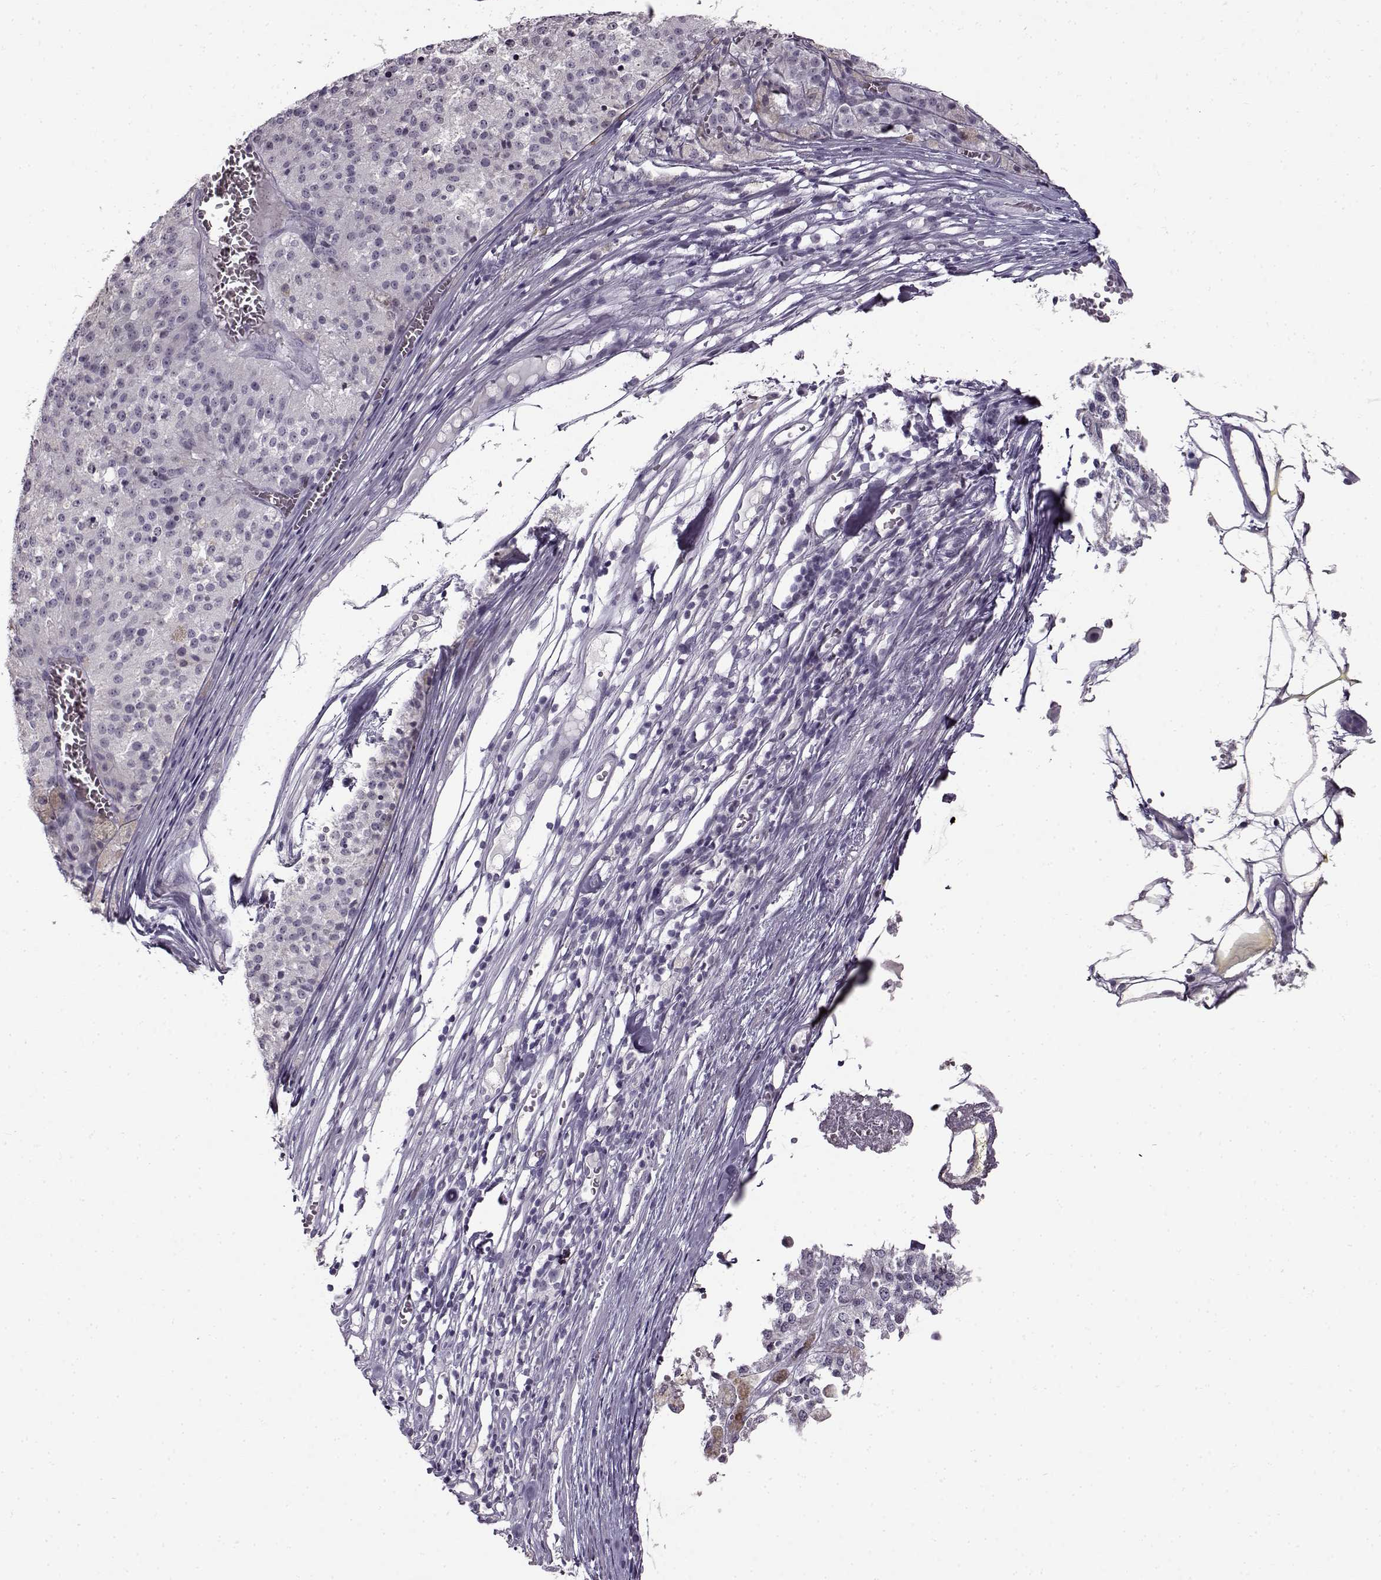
{"staining": {"intensity": "negative", "quantity": "none", "location": "none"}, "tissue": "melanoma", "cell_type": "Tumor cells", "image_type": "cancer", "snomed": [{"axis": "morphology", "description": "Malignant melanoma, Metastatic site"}, {"axis": "topography", "description": "Lymph node"}], "caption": "This is an IHC histopathology image of human melanoma. There is no expression in tumor cells.", "gene": "FSHB", "patient": {"sex": "female", "age": 64}}